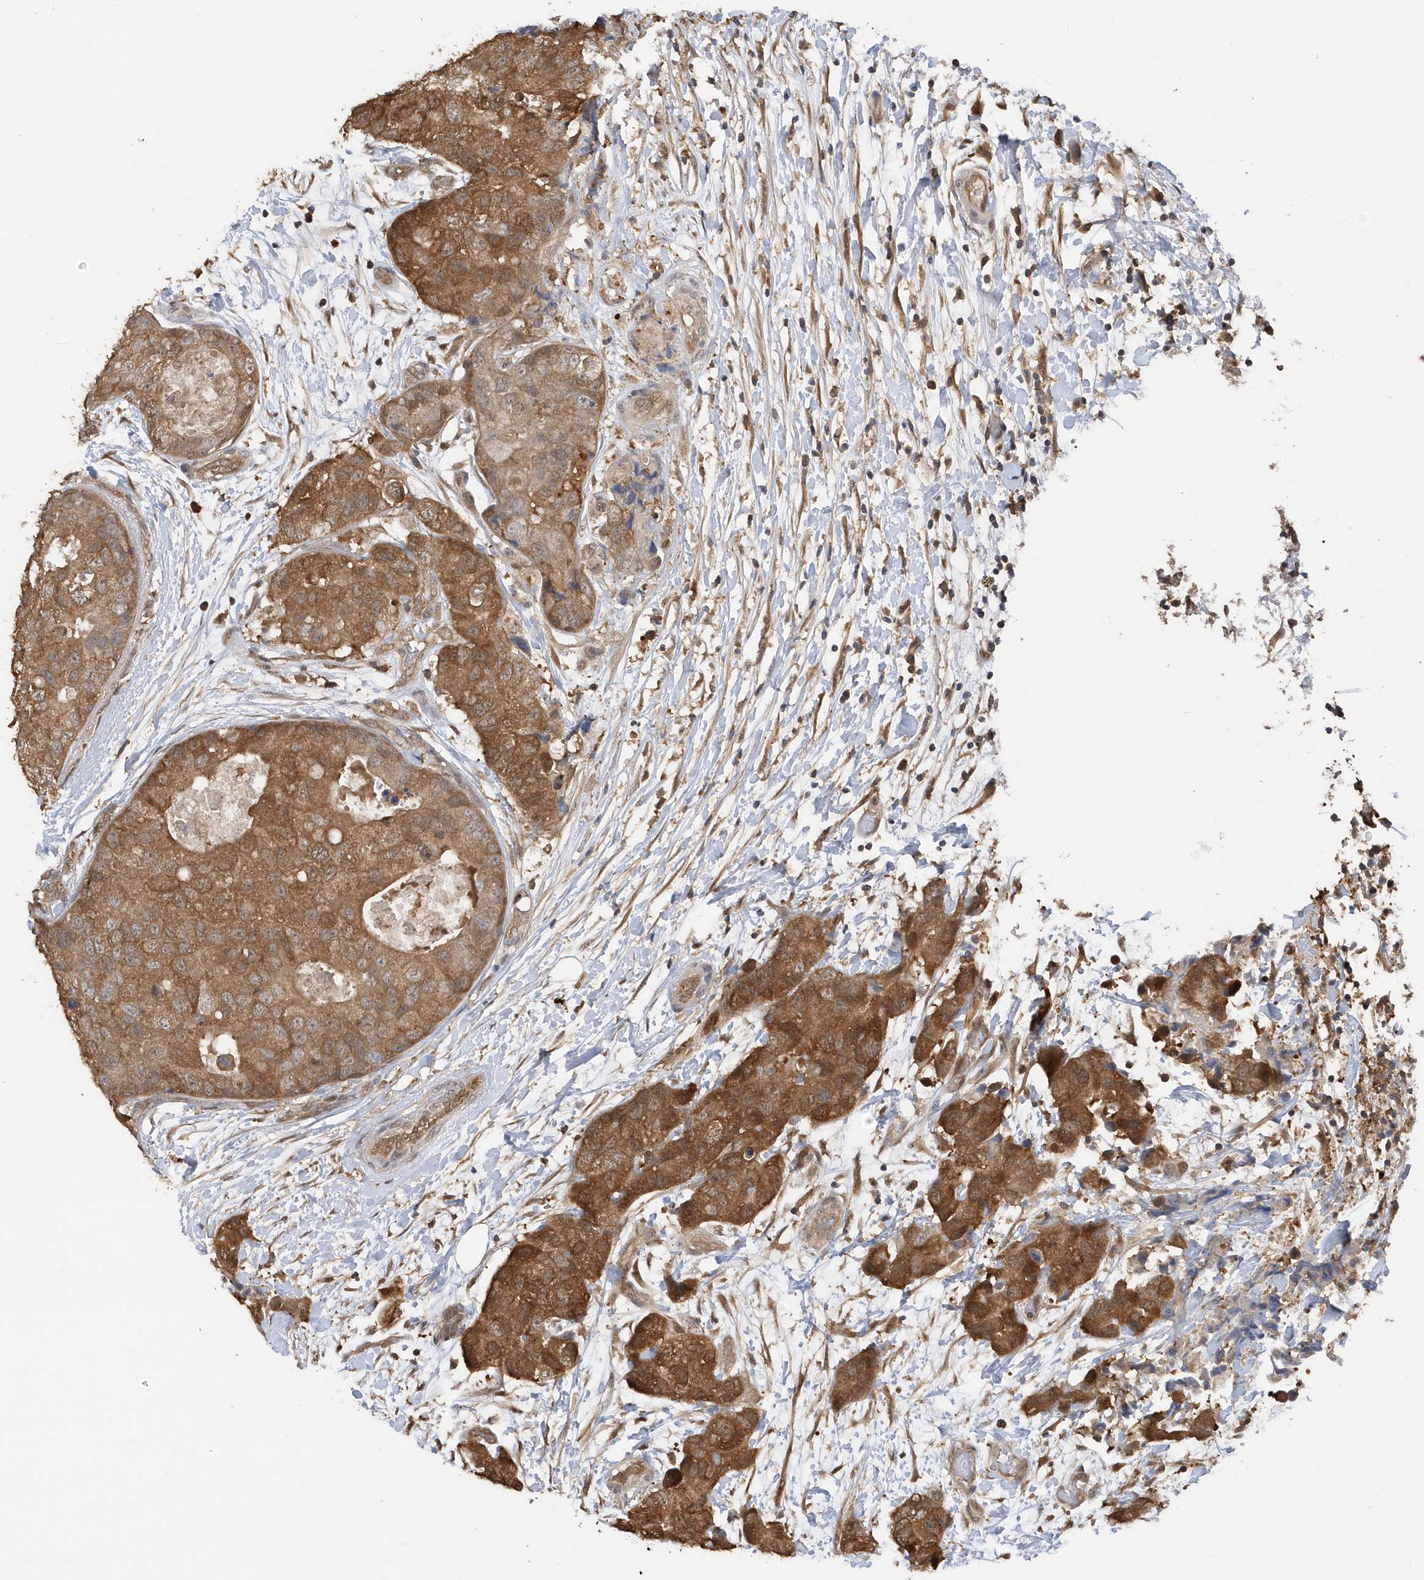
{"staining": {"intensity": "moderate", "quantity": ">75%", "location": "cytoplasmic/membranous"}, "tissue": "breast cancer", "cell_type": "Tumor cells", "image_type": "cancer", "snomed": [{"axis": "morphology", "description": "Duct carcinoma"}, {"axis": "topography", "description": "Breast"}], "caption": "Immunohistochemistry (IHC) micrograph of neoplastic tissue: breast invasive ductal carcinoma stained using immunohistochemistry displays medium levels of moderate protein expression localized specifically in the cytoplasmic/membranous of tumor cells, appearing as a cytoplasmic/membranous brown color.", "gene": "RPE", "patient": {"sex": "female", "age": 62}}